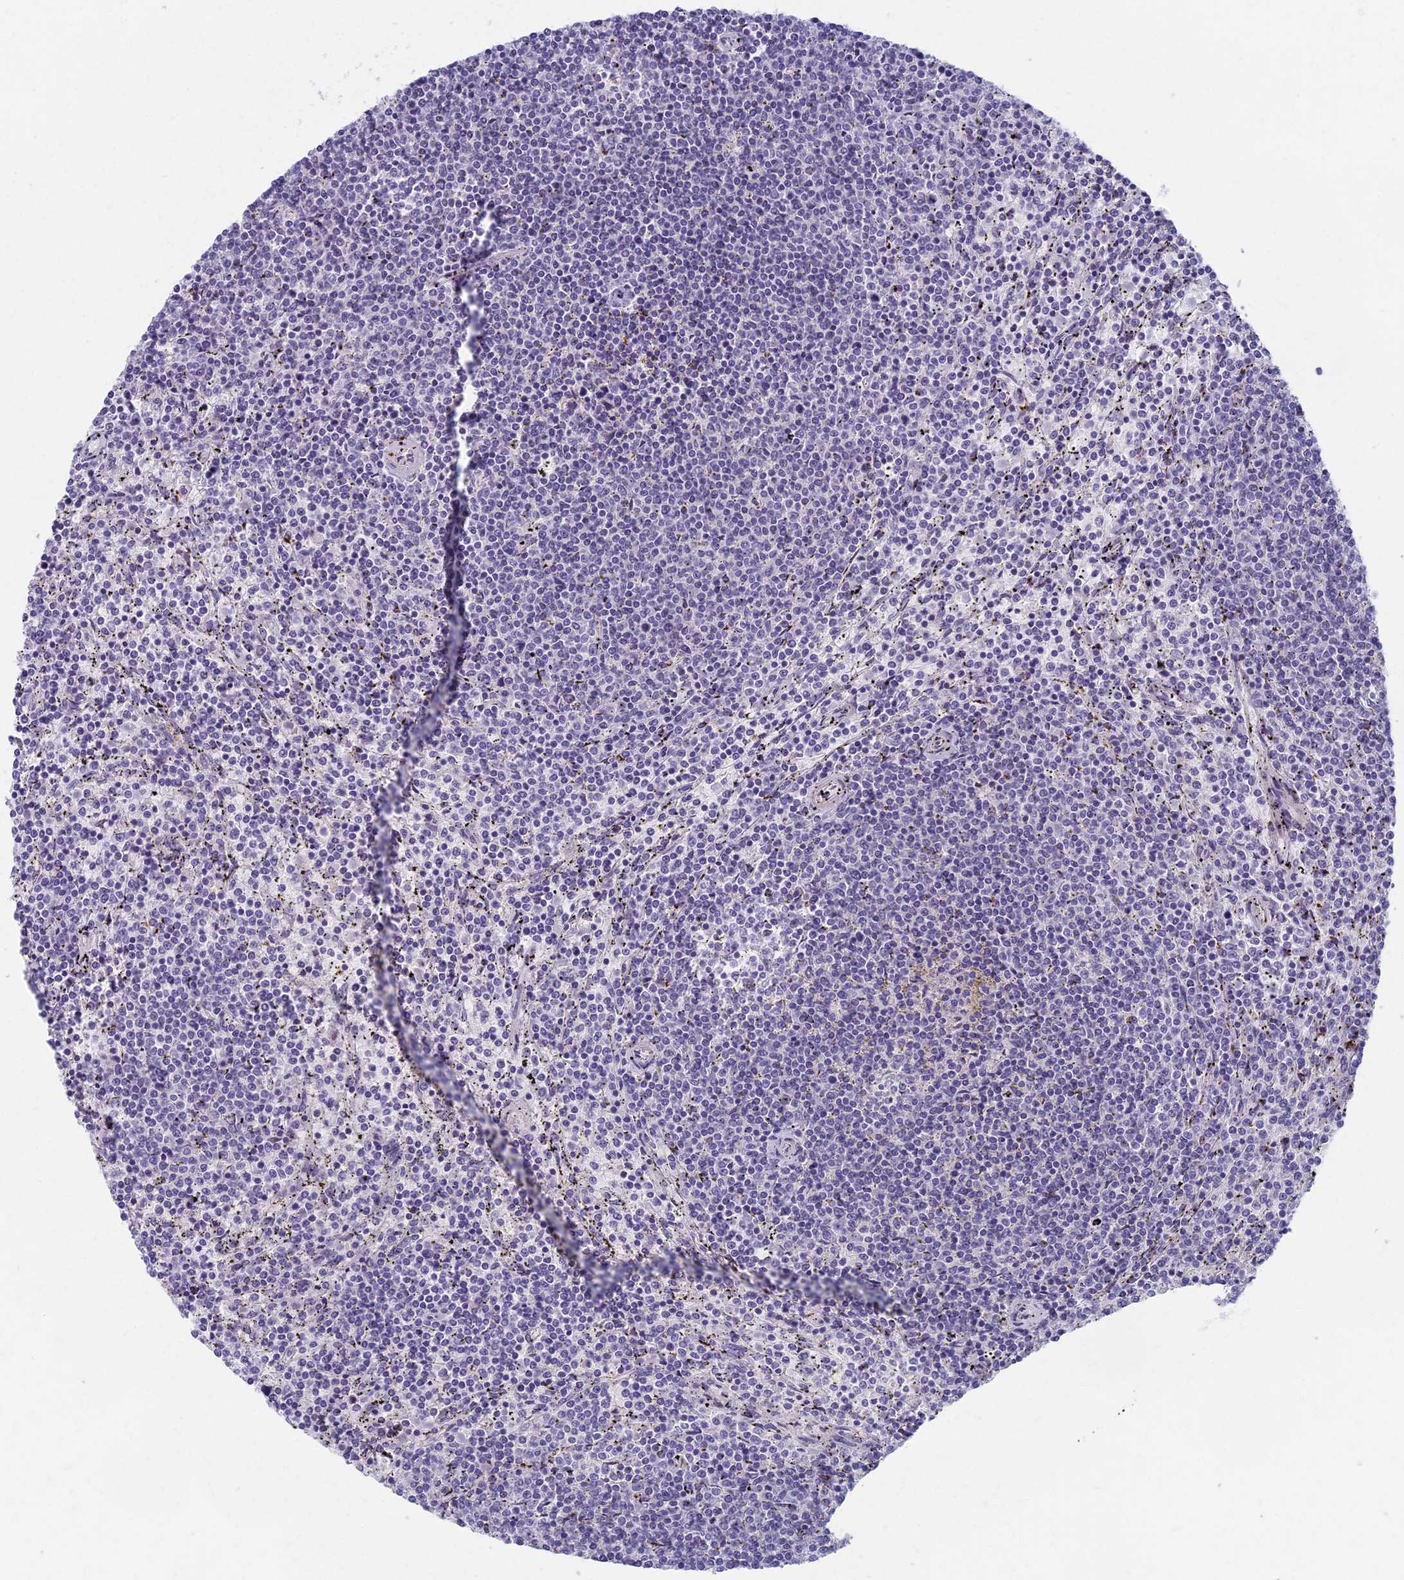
{"staining": {"intensity": "negative", "quantity": "none", "location": "none"}, "tissue": "lymphoma", "cell_type": "Tumor cells", "image_type": "cancer", "snomed": [{"axis": "morphology", "description": "Malignant lymphoma, non-Hodgkin's type, Low grade"}, {"axis": "topography", "description": "Spleen"}], "caption": "IHC micrograph of neoplastic tissue: lymphoma stained with DAB (3,3'-diaminobenzidine) shows no significant protein expression in tumor cells.", "gene": "AP4E1", "patient": {"sex": "female", "age": 50}}